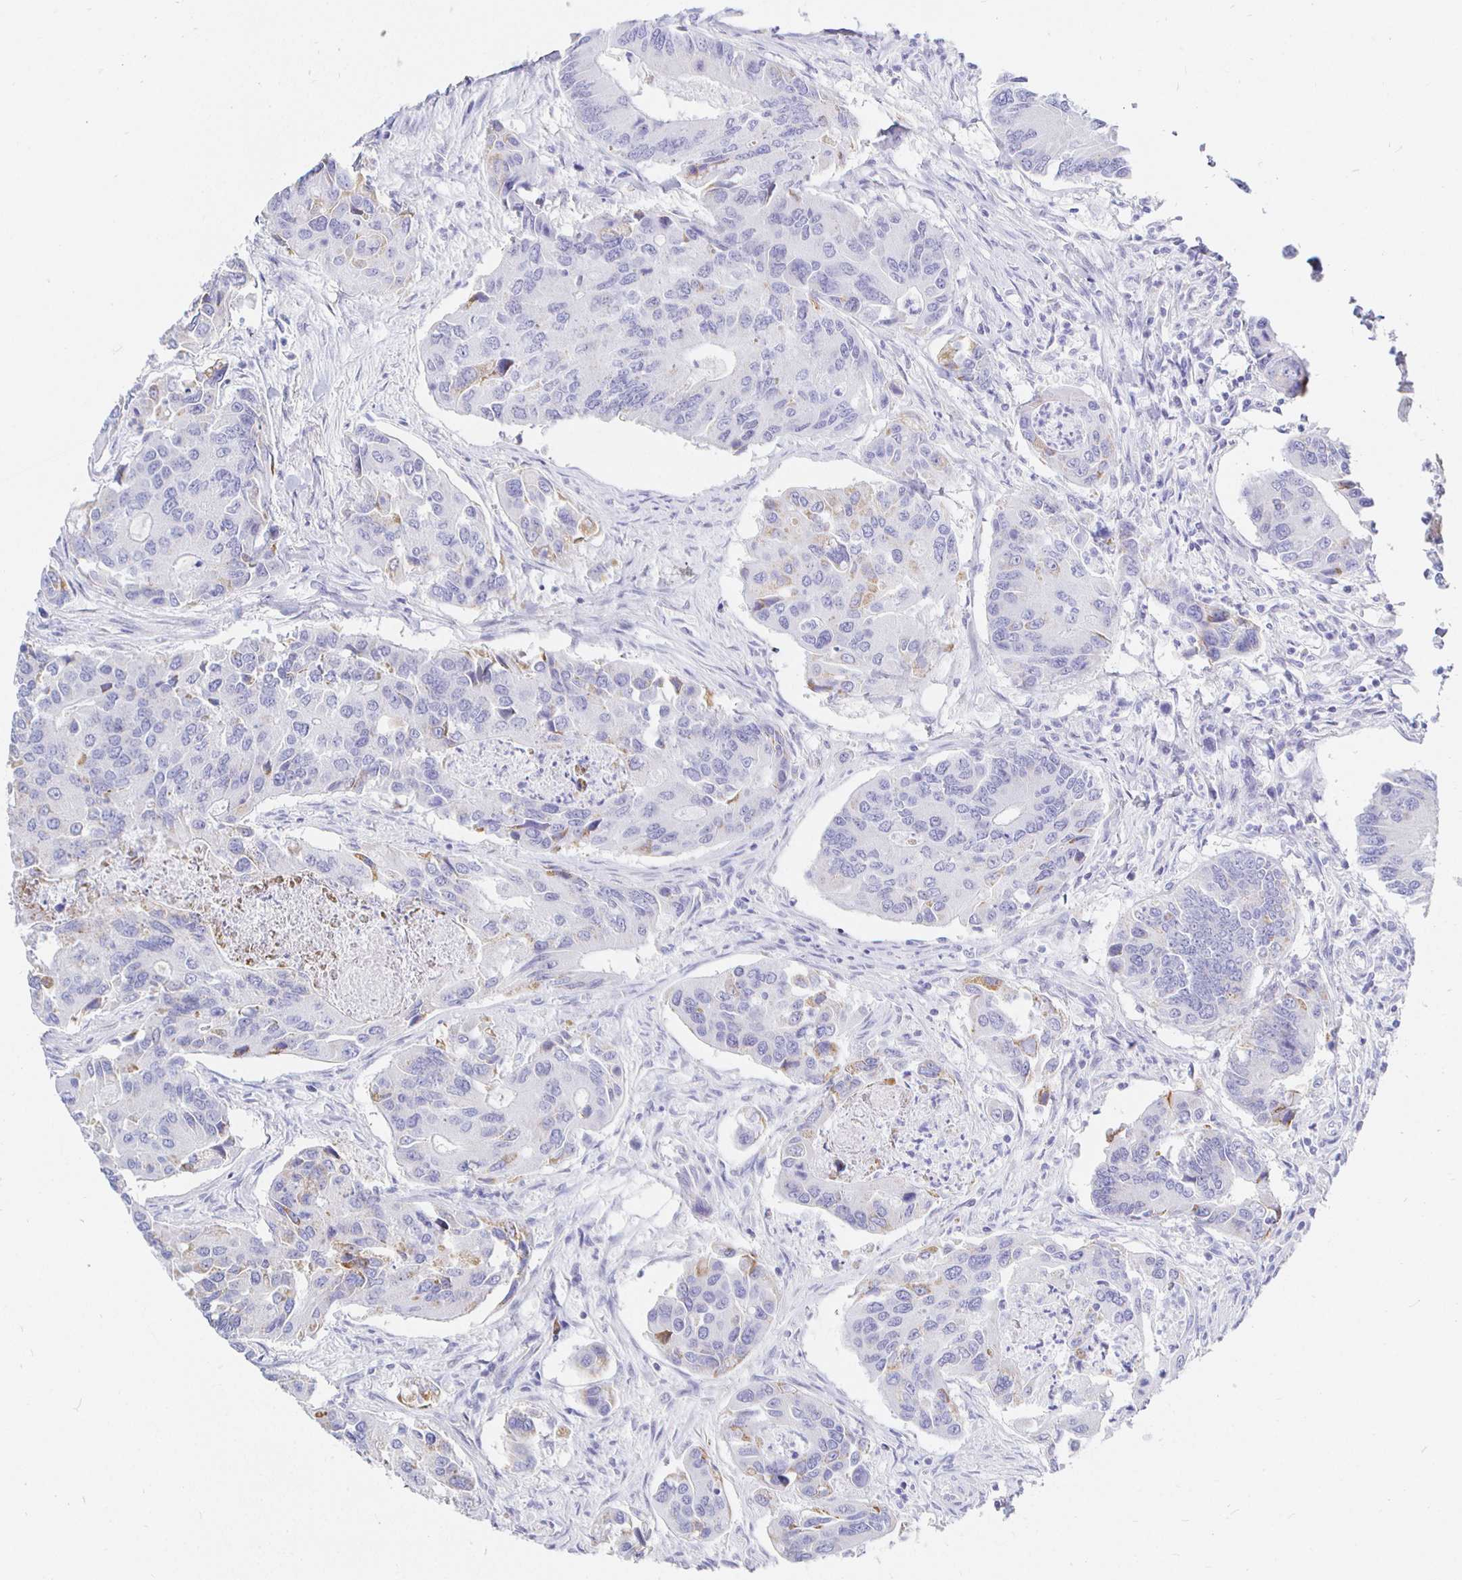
{"staining": {"intensity": "weak", "quantity": "<25%", "location": "cytoplasmic/membranous"}, "tissue": "colorectal cancer", "cell_type": "Tumor cells", "image_type": "cancer", "snomed": [{"axis": "morphology", "description": "Adenocarcinoma, NOS"}, {"axis": "topography", "description": "Colon"}], "caption": "Protein analysis of adenocarcinoma (colorectal) displays no significant positivity in tumor cells.", "gene": "CR2", "patient": {"sex": "female", "age": 67}}